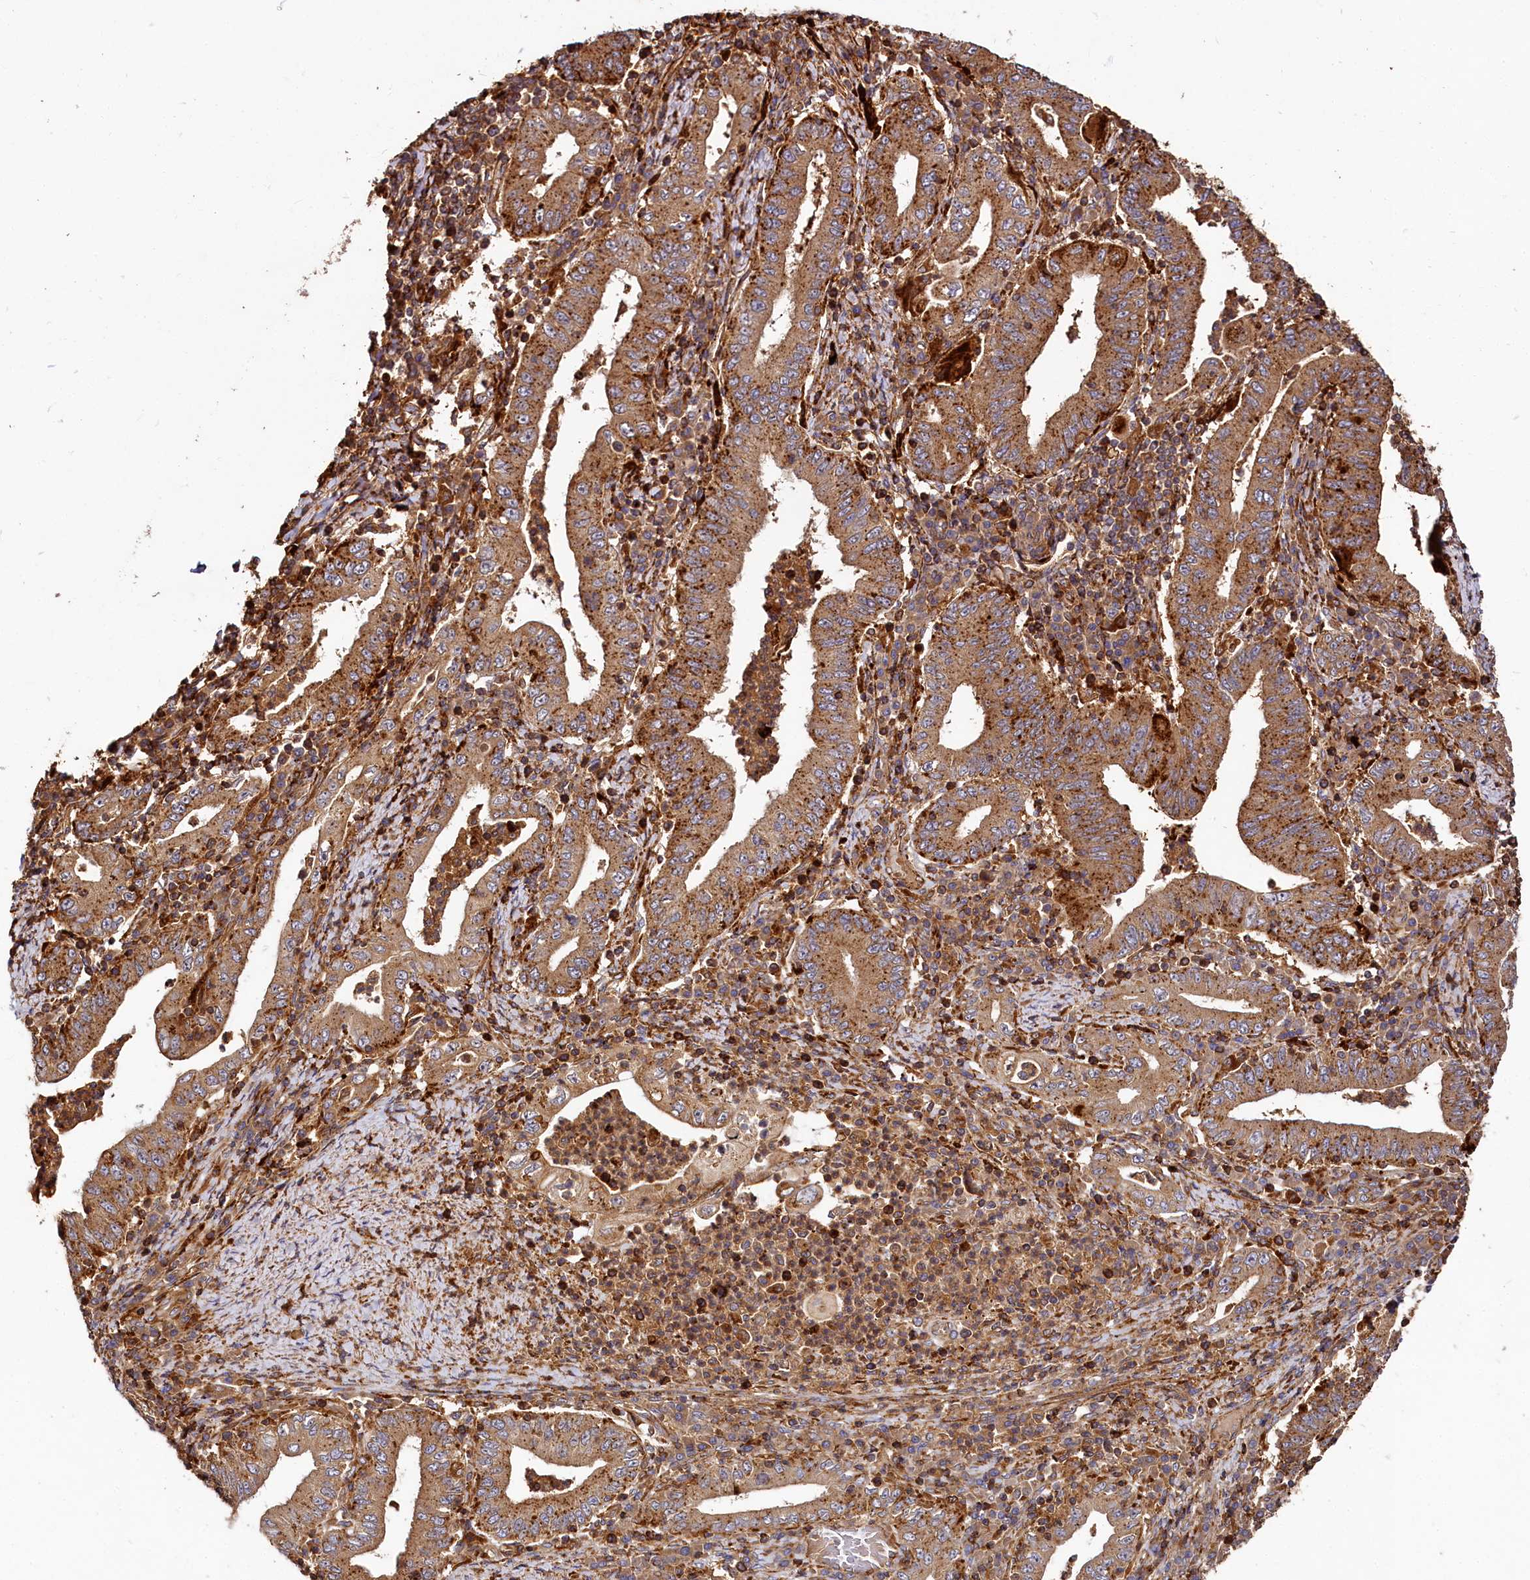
{"staining": {"intensity": "strong", "quantity": ">75%", "location": "cytoplasmic/membranous"}, "tissue": "stomach cancer", "cell_type": "Tumor cells", "image_type": "cancer", "snomed": [{"axis": "morphology", "description": "Normal tissue, NOS"}, {"axis": "morphology", "description": "Adenocarcinoma, NOS"}, {"axis": "topography", "description": "Esophagus"}, {"axis": "topography", "description": "Stomach, upper"}, {"axis": "topography", "description": "Peripheral nerve tissue"}], "caption": "Stomach cancer stained with a brown dye shows strong cytoplasmic/membranous positive staining in approximately >75% of tumor cells.", "gene": "WDR73", "patient": {"sex": "male", "age": 62}}